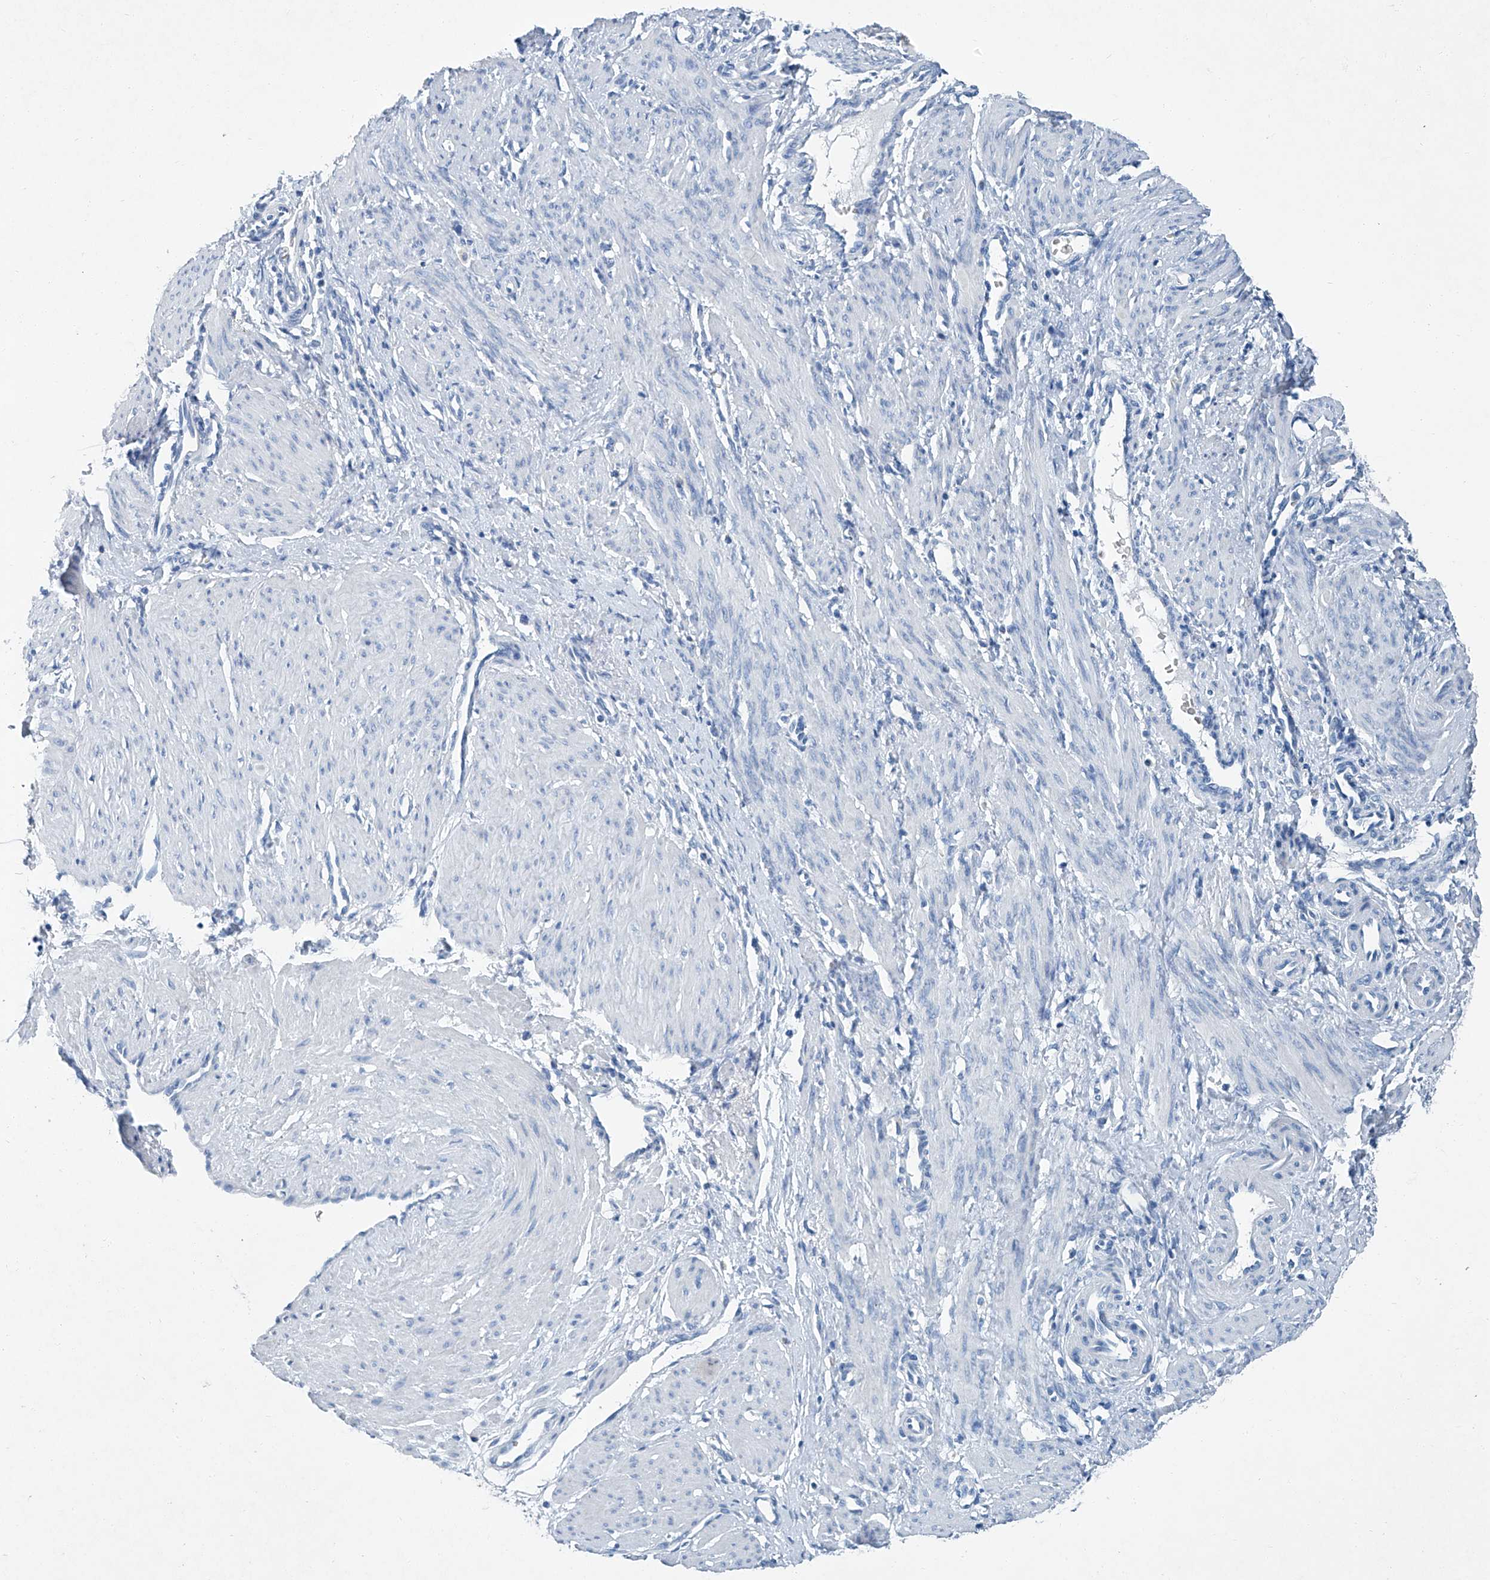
{"staining": {"intensity": "negative", "quantity": "none", "location": "none"}, "tissue": "smooth muscle", "cell_type": "Smooth muscle cells", "image_type": "normal", "snomed": [{"axis": "morphology", "description": "Normal tissue, NOS"}, {"axis": "topography", "description": "Endometrium"}], "caption": "Image shows no protein positivity in smooth muscle cells of benign smooth muscle.", "gene": "CYP2A7", "patient": {"sex": "female", "age": 33}}